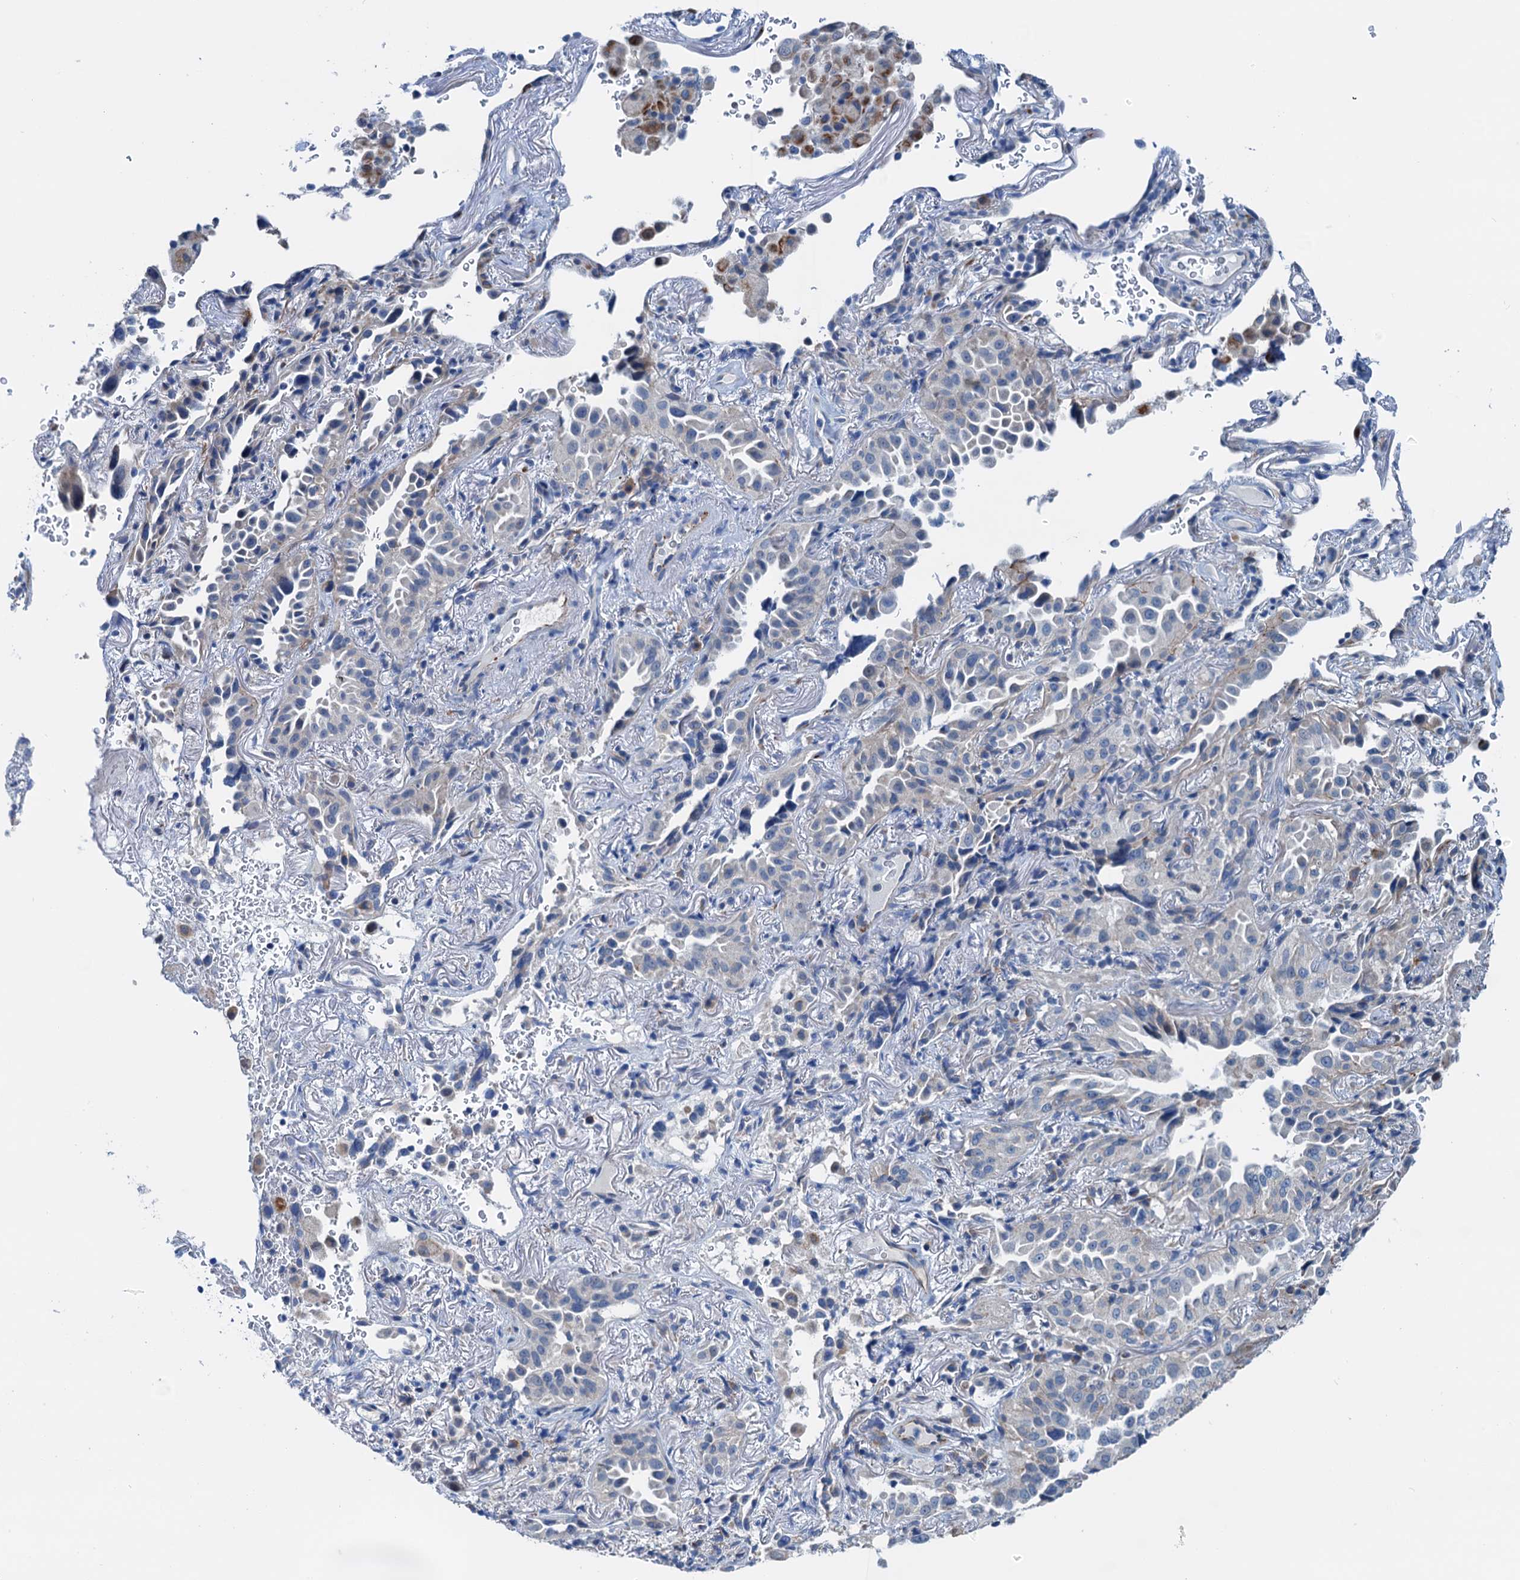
{"staining": {"intensity": "negative", "quantity": "none", "location": "none"}, "tissue": "lung cancer", "cell_type": "Tumor cells", "image_type": "cancer", "snomed": [{"axis": "morphology", "description": "Adenocarcinoma, NOS"}, {"axis": "topography", "description": "Lung"}], "caption": "DAB (3,3'-diaminobenzidine) immunohistochemical staining of lung adenocarcinoma reveals no significant positivity in tumor cells. (DAB IHC visualized using brightfield microscopy, high magnification).", "gene": "ELAC1", "patient": {"sex": "female", "age": 69}}